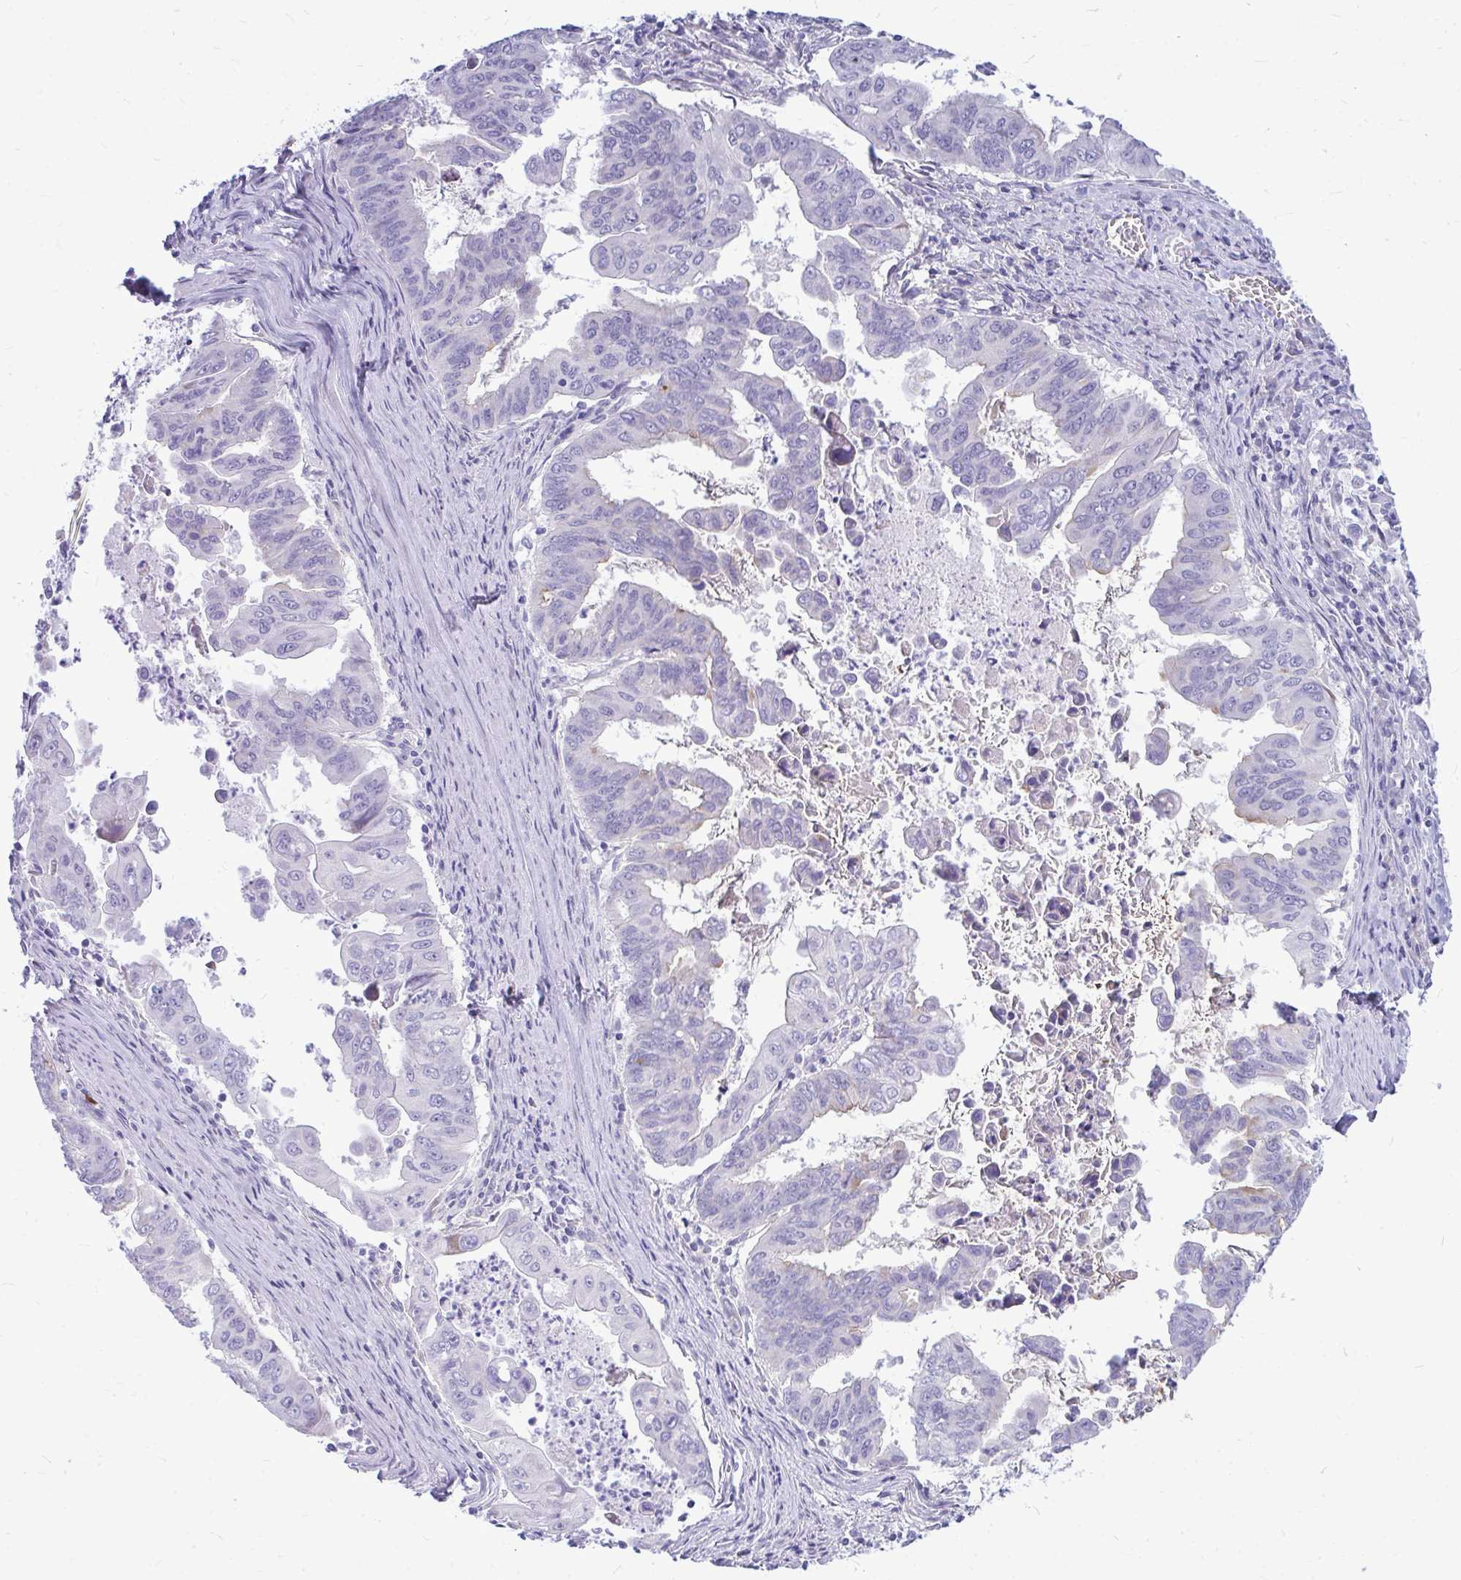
{"staining": {"intensity": "negative", "quantity": "none", "location": "none"}, "tissue": "stomach cancer", "cell_type": "Tumor cells", "image_type": "cancer", "snomed": [{"axis": "morphology", "description": "Adenocarcinoma, NOS"}, {"axis": "topography", "description": "Stomach, upper"}], "caption": "Immunohistochemical staining of human adenocarcinoma (stomach) demonstrates no significant staining in tumor cells.", "gene": "ZSCAN25", "patient": {"sex": "male", "age": 80}}